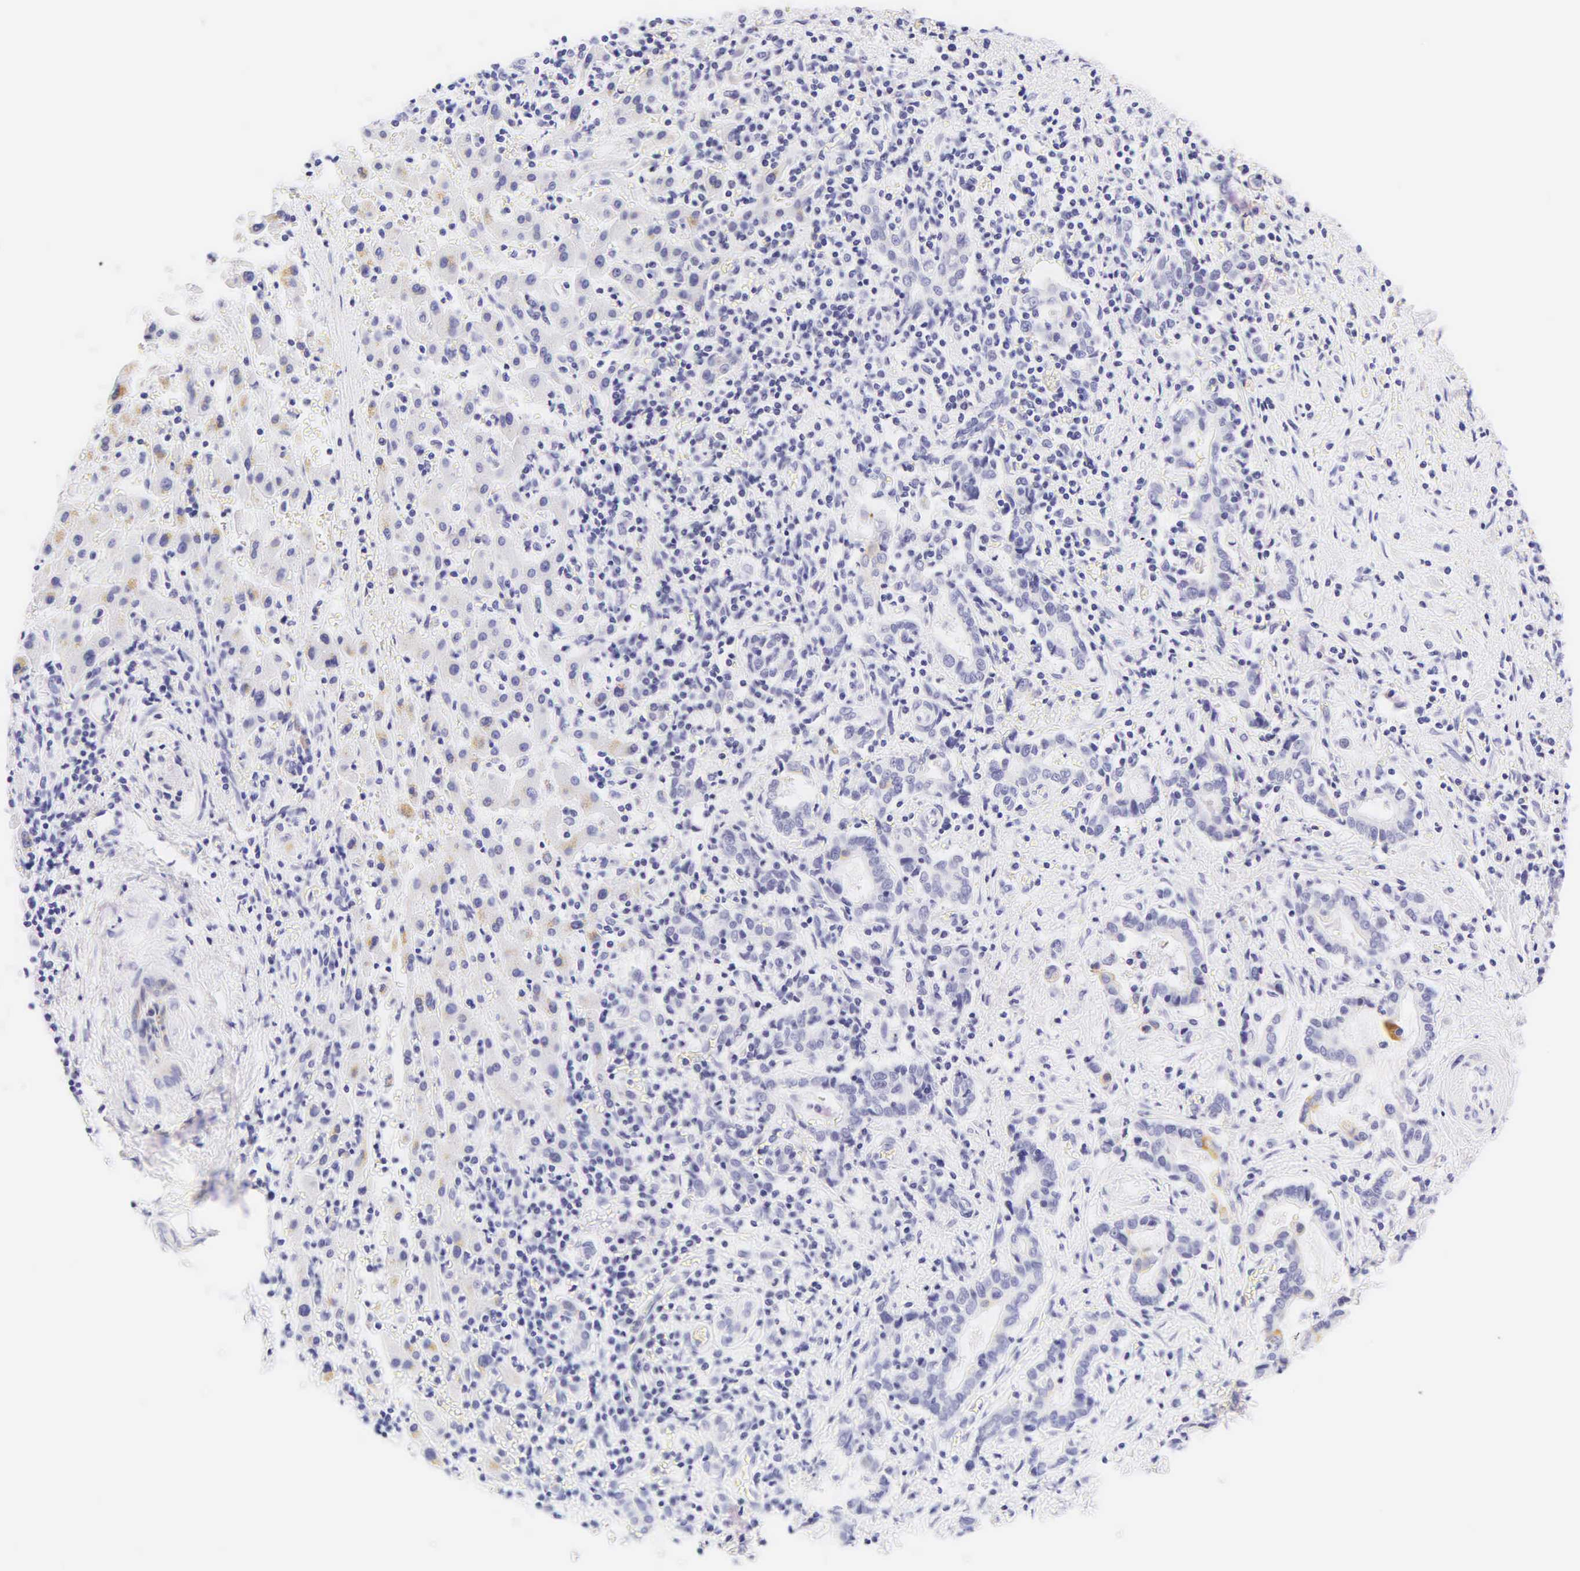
{"staining": {"intensity": "negative", "quantity": "none", "location": "none"}, "tissue": "liver cancer", "cell_type": "Tumor cells", "image_type": "cancer", "snomed": [{"axis": "morphology", "description": "Cholangiocarcinoma"}, {"axis": "topography", "description": "Liver"}], "caption": "DAB (3,3'-diaminobenzidine) immunohistochemical staining of human cholangiocarcinoma (liver) exhibits no significant positivity in tumor cells.", "gene": "KRT20", "patient": {"sex": "male", "age": 57}}